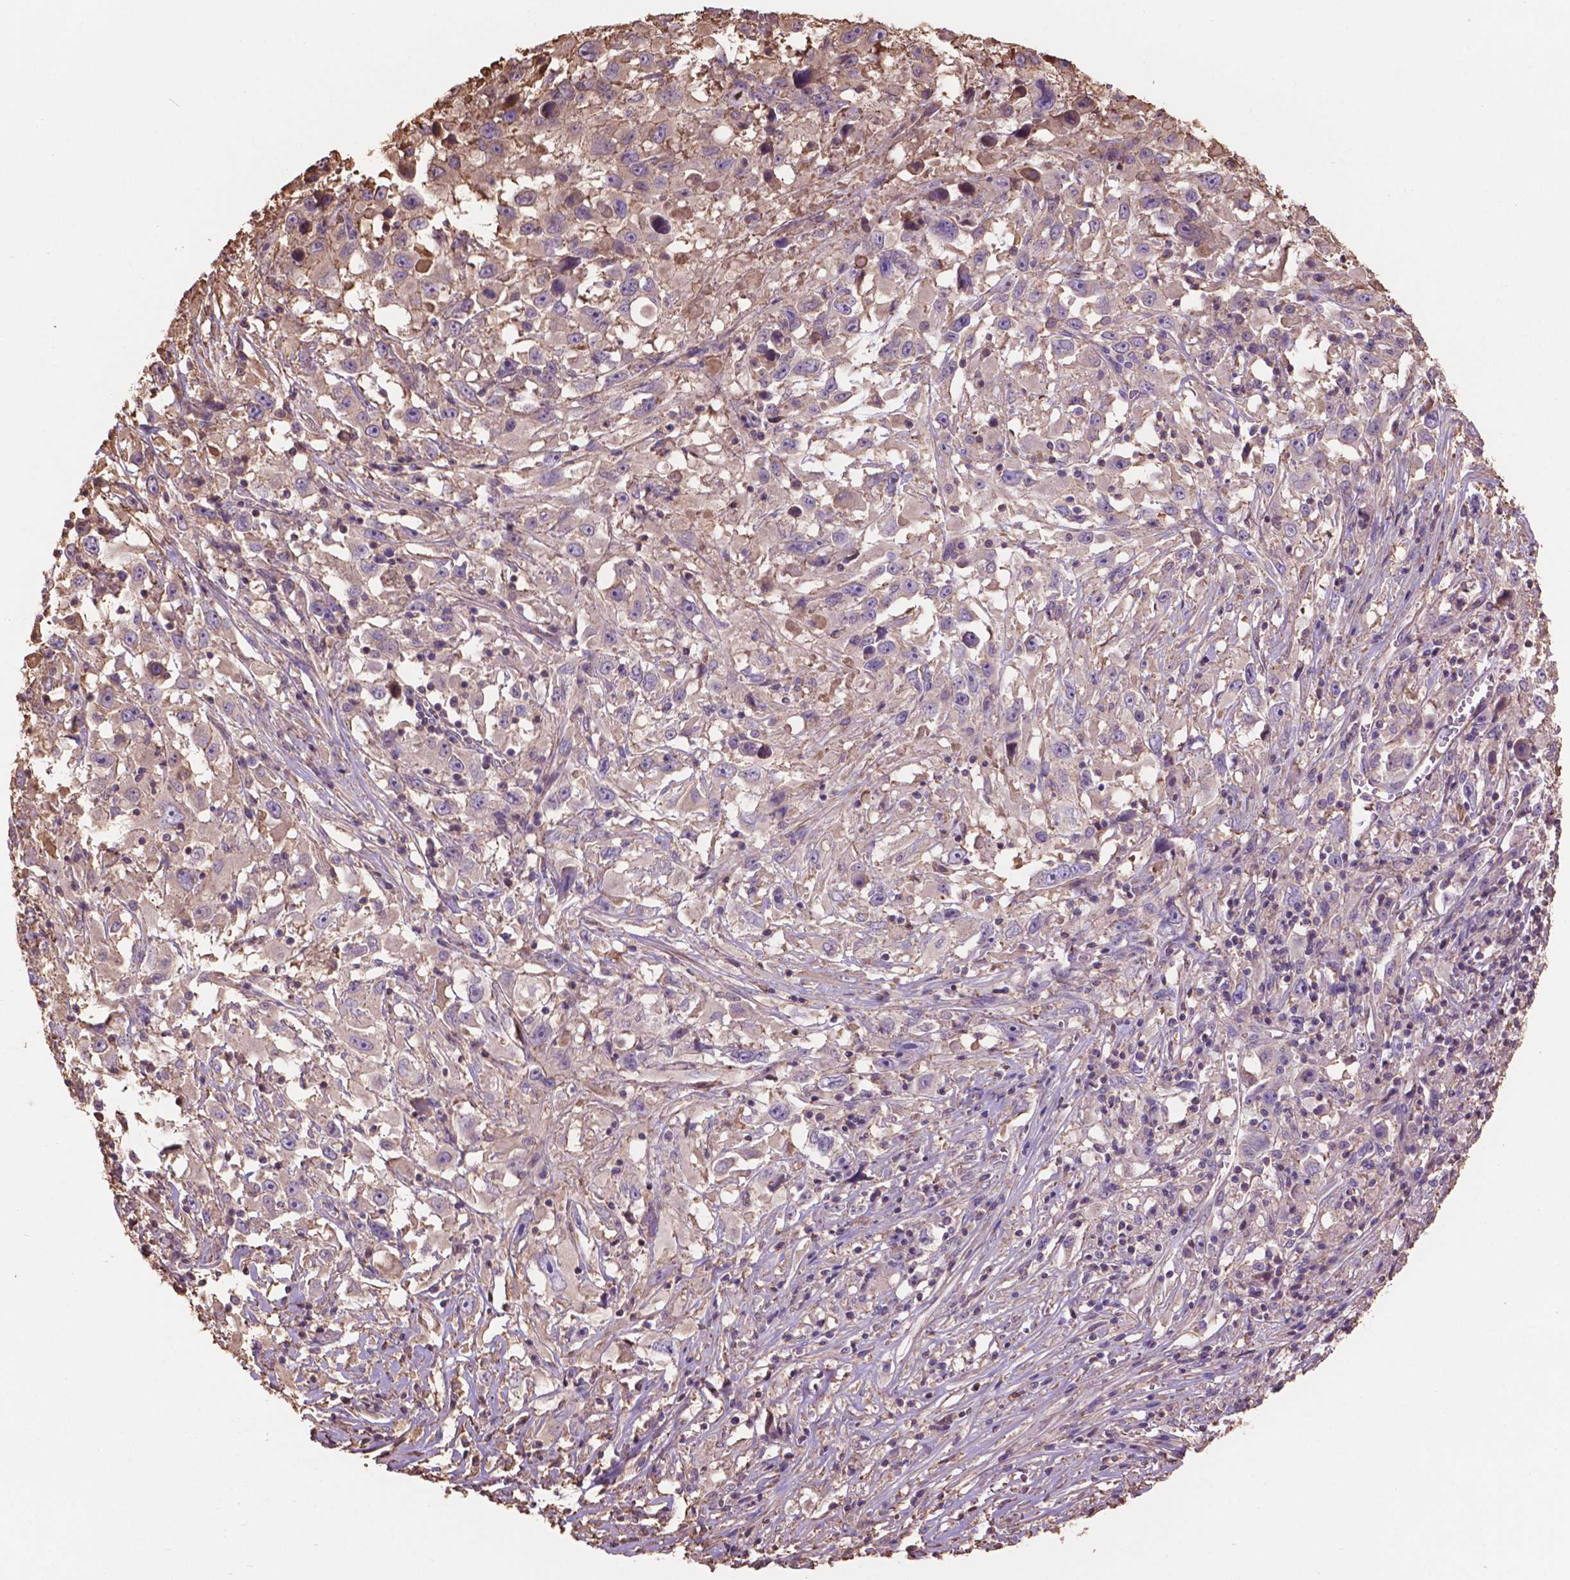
{"staining": {"intensity": "negative", "quantity": "none", "location": "none"}, "tissue": "melanoma", "cell_type": "Tumor cells", "image_type": "cancer", "snomed": [{"axis": "morphology", "description": "Malignant melanoma, Metastatic site"}, {"axis": "topography", "description": "Soft tissue"}], "caption": "Tumor cells are negative for brown protein staining in melanoma.", "gene": "NIPA2", "patient": {"sex": "male", "age": 50}}